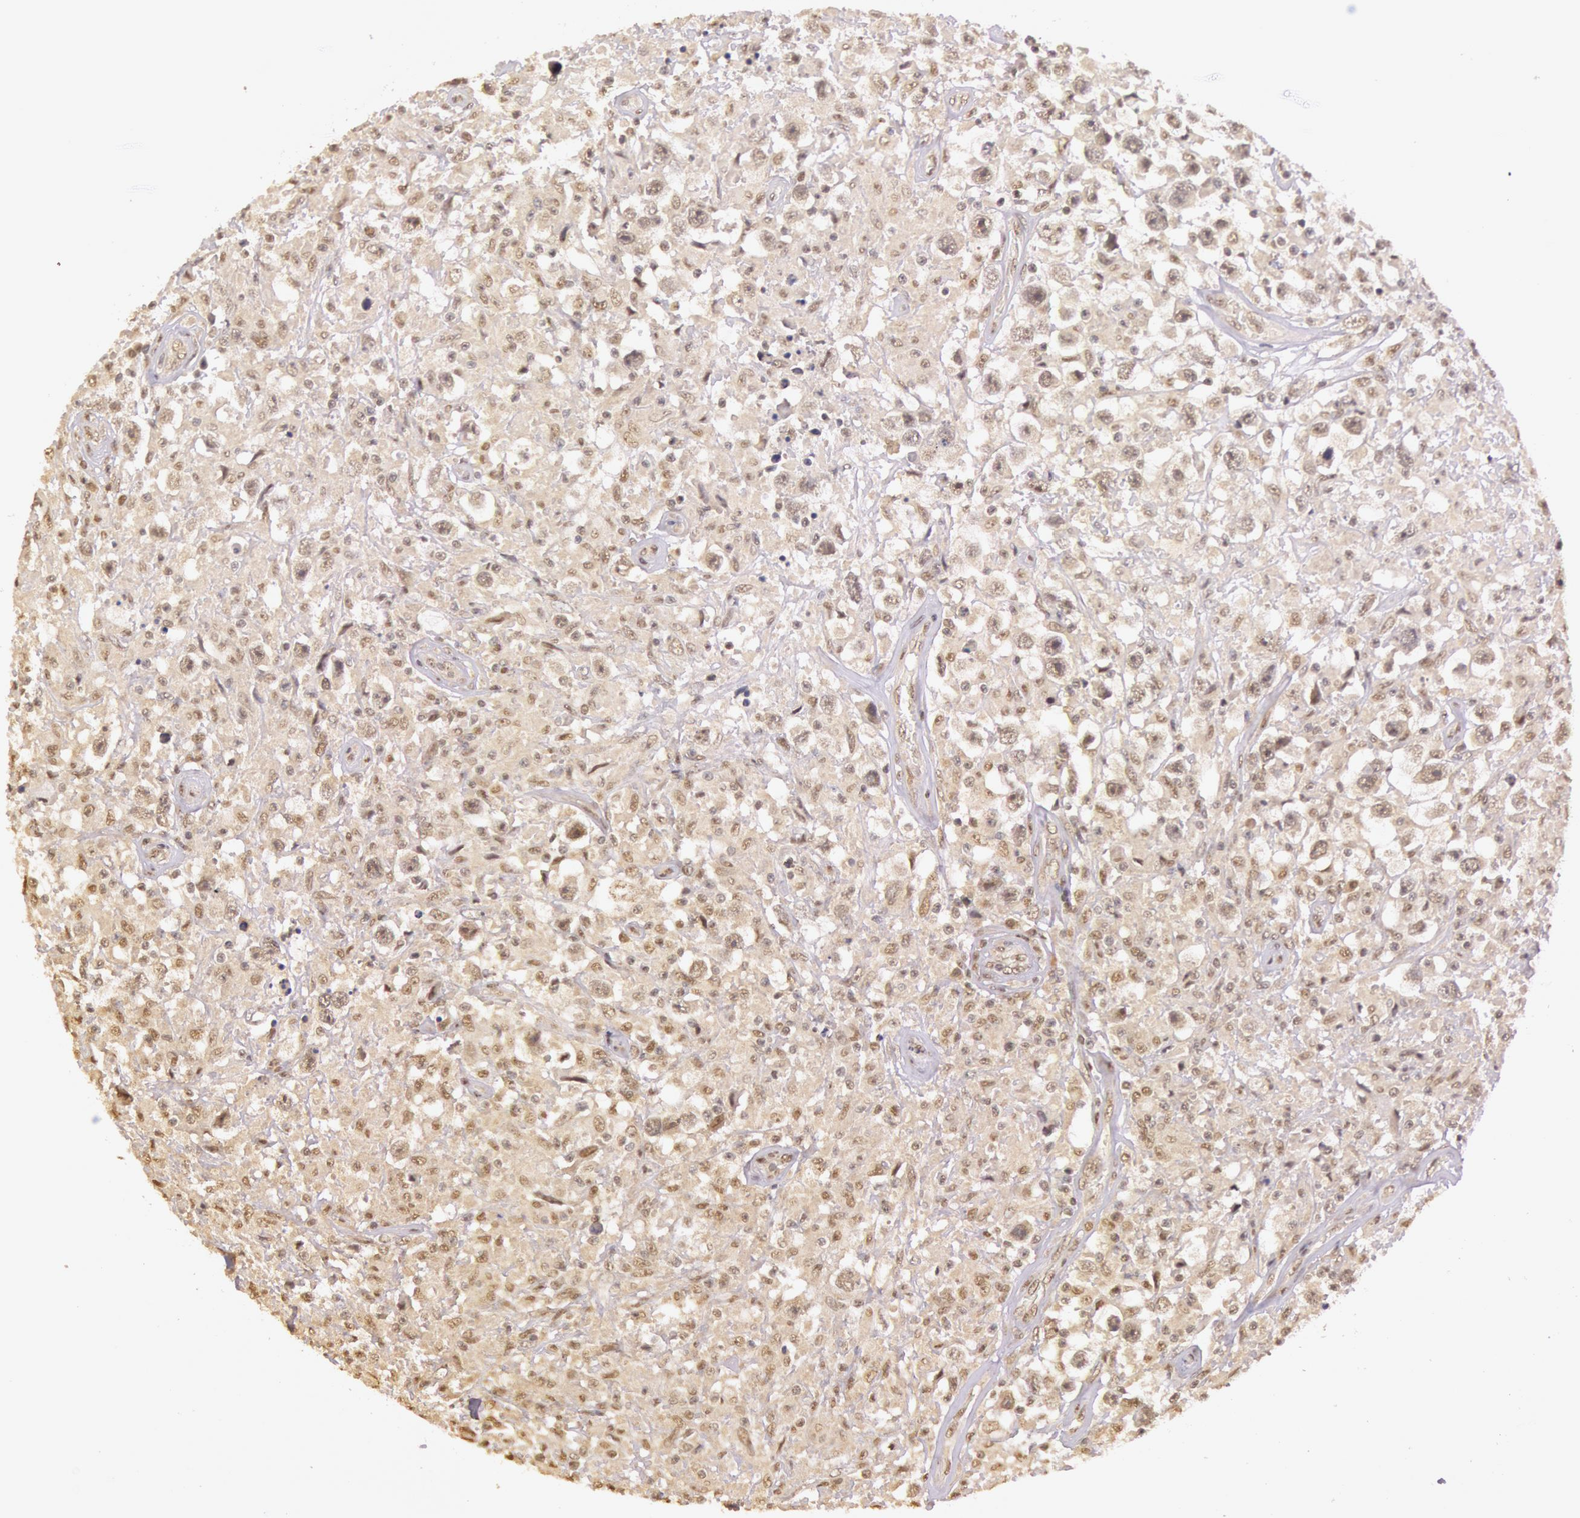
{"staining": {"intensity": "weak", "quantity": ">75%", "location": "cytoplasmic/membranous"}, "tissue": "testis cancer", "cell_type": "Tumor cells", "image_type": "cancer", "snomed": [{"axis": "morphology", "description": "Seminoma, NOS"}, {"axis": "topography", "description": "Testis"}], "caption": "A brown stain shows weak cytoplasmic/membranous positivity of a protein in testis seminoma tumor cells. The staining was performed using DAB (3,3'-diaminobenzidine) to visualize the protein expression in brown, while the nuclei were stained in blue with hematoxylin (Magnification: 20x).", "gene": "RTL10", "patient": {"sex": "male", "age": 34}}